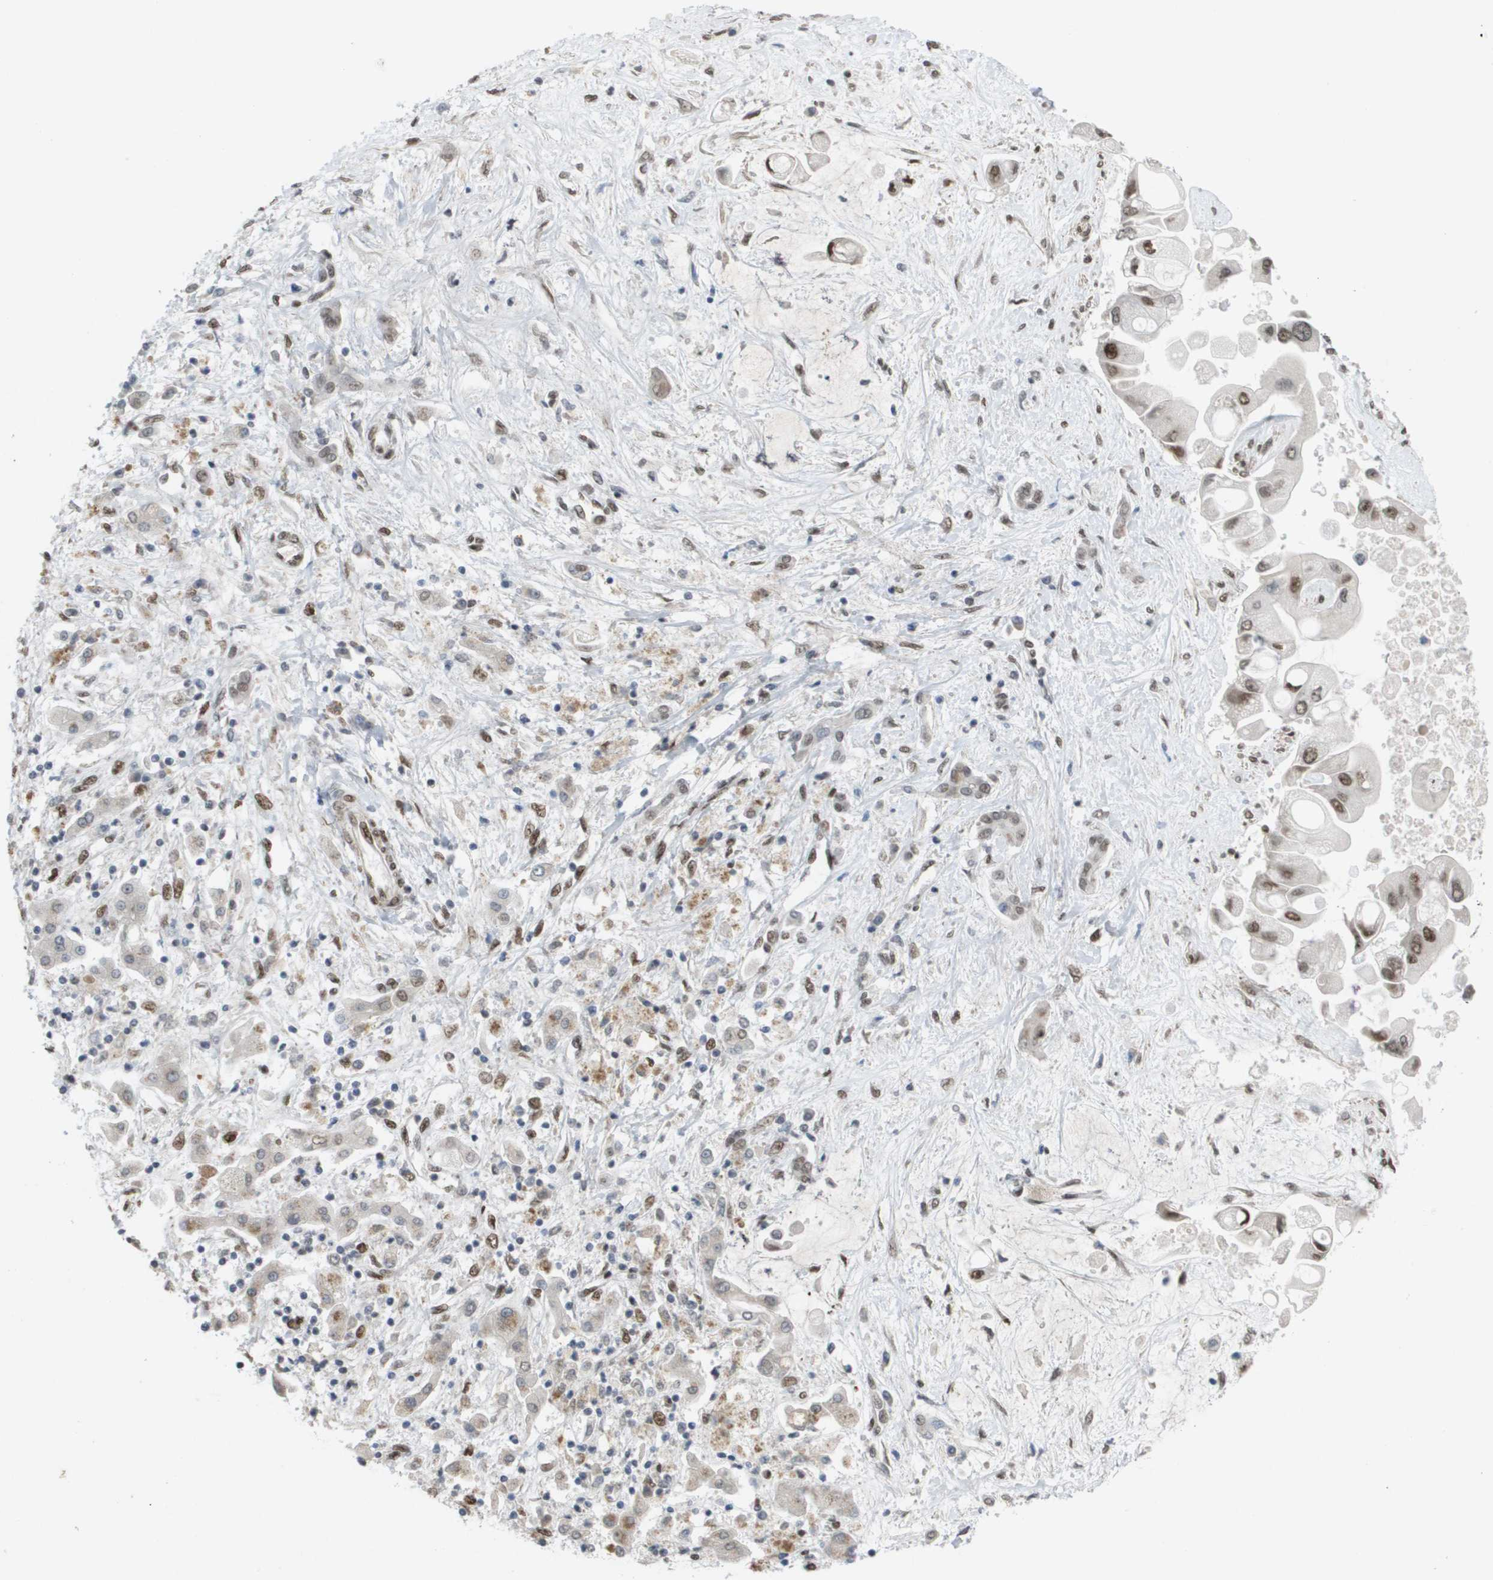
{"staining": {"intensity": "moderate", "quantity": ">75%", "location": "nuclear"}, "tissue": "liver cancer", "cell_type": "Tumor cells", "image_type": "cancer", "snomed": [{"axis": "morphology", "description": "Cholangiocarcinoma"}, {"axis": "topography", "description": "Liver"}], "caption": "This is a micrograph of IHC staining of liver cholangiocarcinoma, which shows moderate positivity in the nuclear of tumor cells.", "gene": "CDT1", "patient": {"sex": "male", "age": 50}}